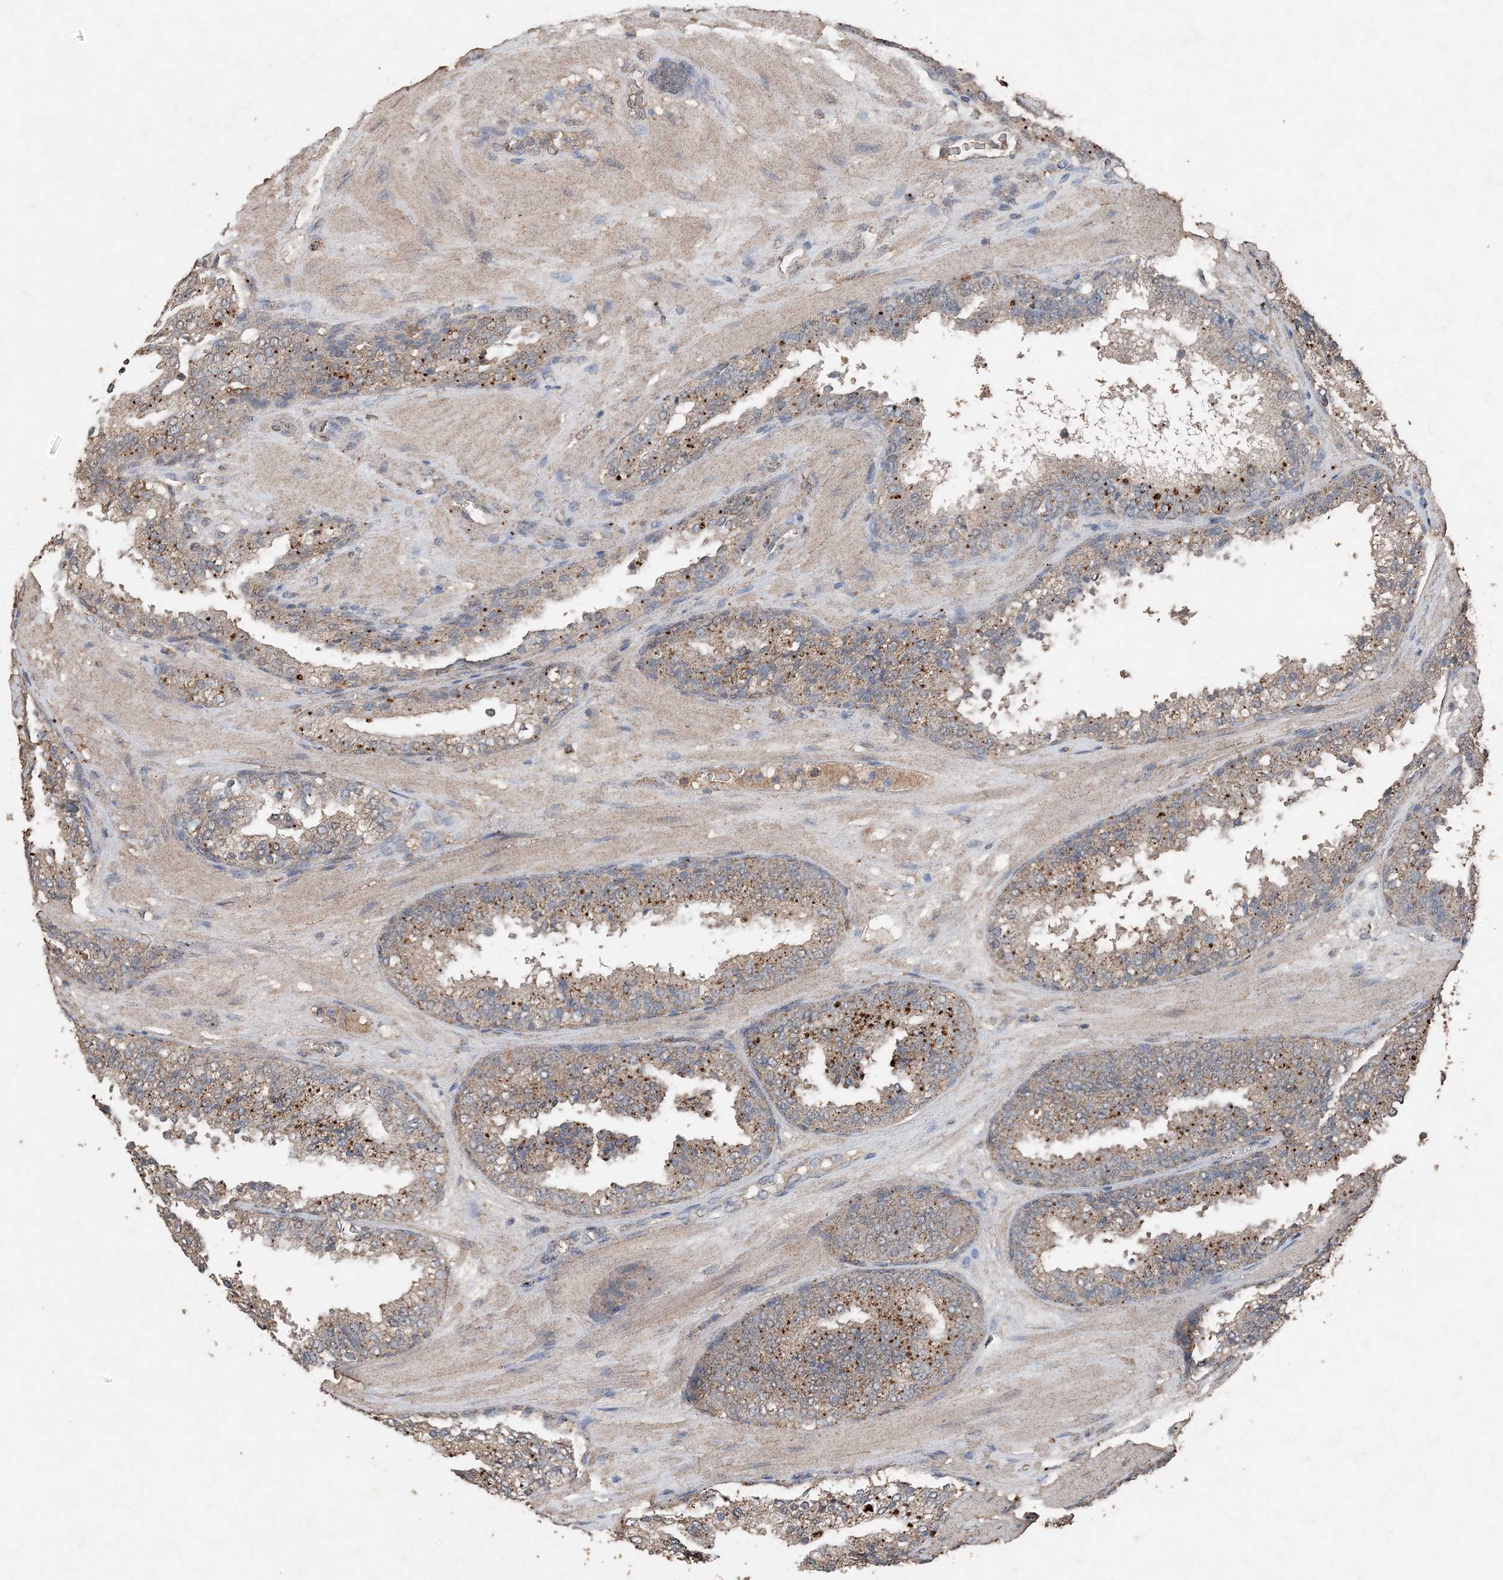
{"staining": {"intensity": "moderate", "quantity": ">75%", "location": "cytoplasmic/membranous"}, "tissue": "prostate cancer", "cell_type": "Tumor cells", "image_type": "cancer", "snomed": [{"axis": "morphology", "description": "Adenocarcinoma, High grade"}, {"axis": "topography", "description": "Prostate"}], "caption": "Protein staining of prostate cancer (adenocarcinoma (high-grade)) tissue demonstrates moderate cytoplasmic/membranous expression in approximately >75% of tumor cells. (Brightfield microscopy of DAB IHC at high magnification).", "gene": "FCN3", "patient": {"sex": "male", "age": 65}}